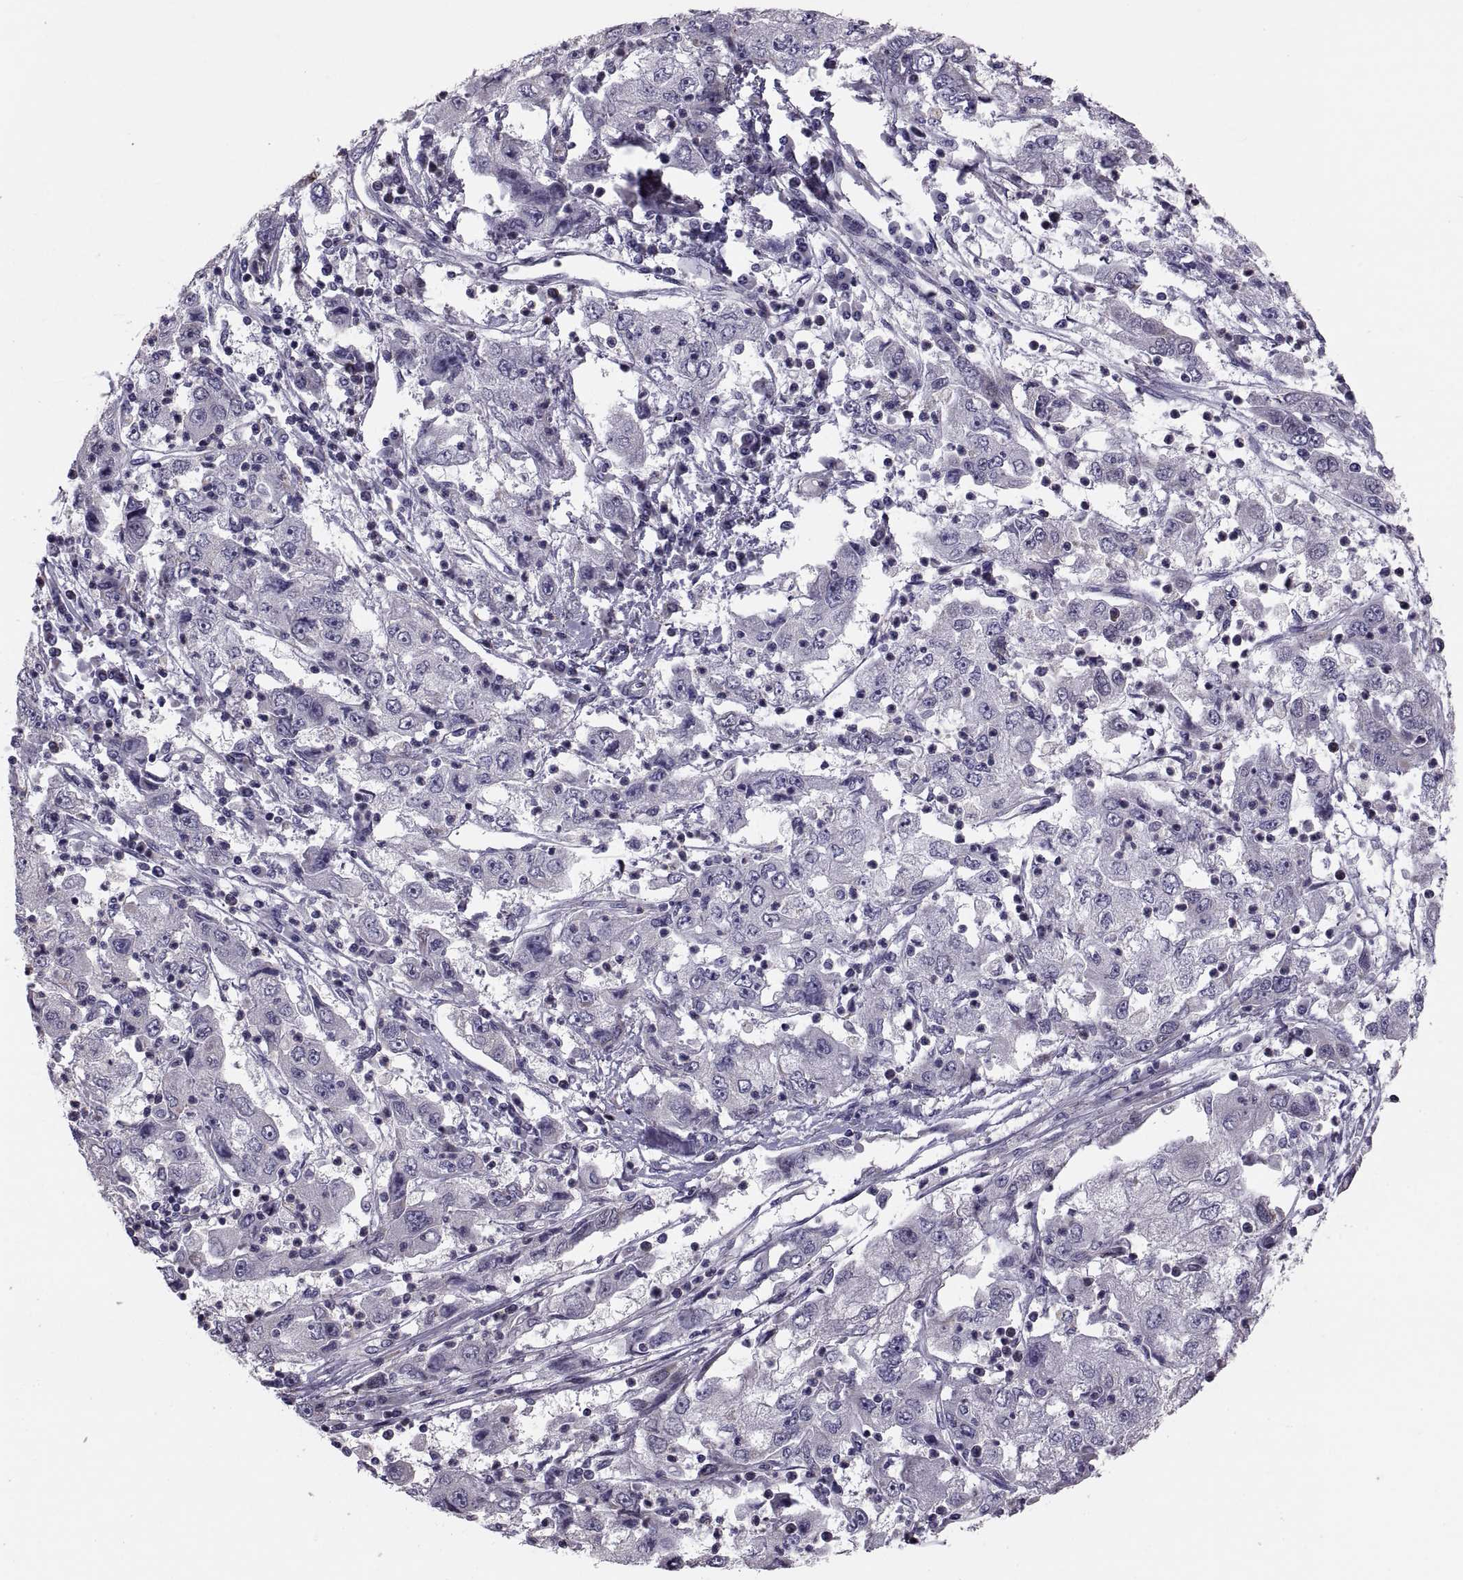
{"staining": {"intensity": "negative", "quantity": "none", "location": "none"}, "tissue": "cervical cancer", "cell_type": "Tumor cells", "image_type": "cancer", "snomed": [{"axis": "morphology", "description": "Squamous cell carcinoma, NOS"}, {"axis": "topography", "description": "Cervix"}], "caption": "Squamous cell carcinoma (cervical) was stained to show a protein in brown. There is no significant positivity in tumor cells. The staining was performed using DAB to visualize the protein expression in brown, while the nuclei were stained in blue with hematoxylin (Magnification: 20x).", "gene": "ANO1", "patient": {"sex": "female", "age": 36}}